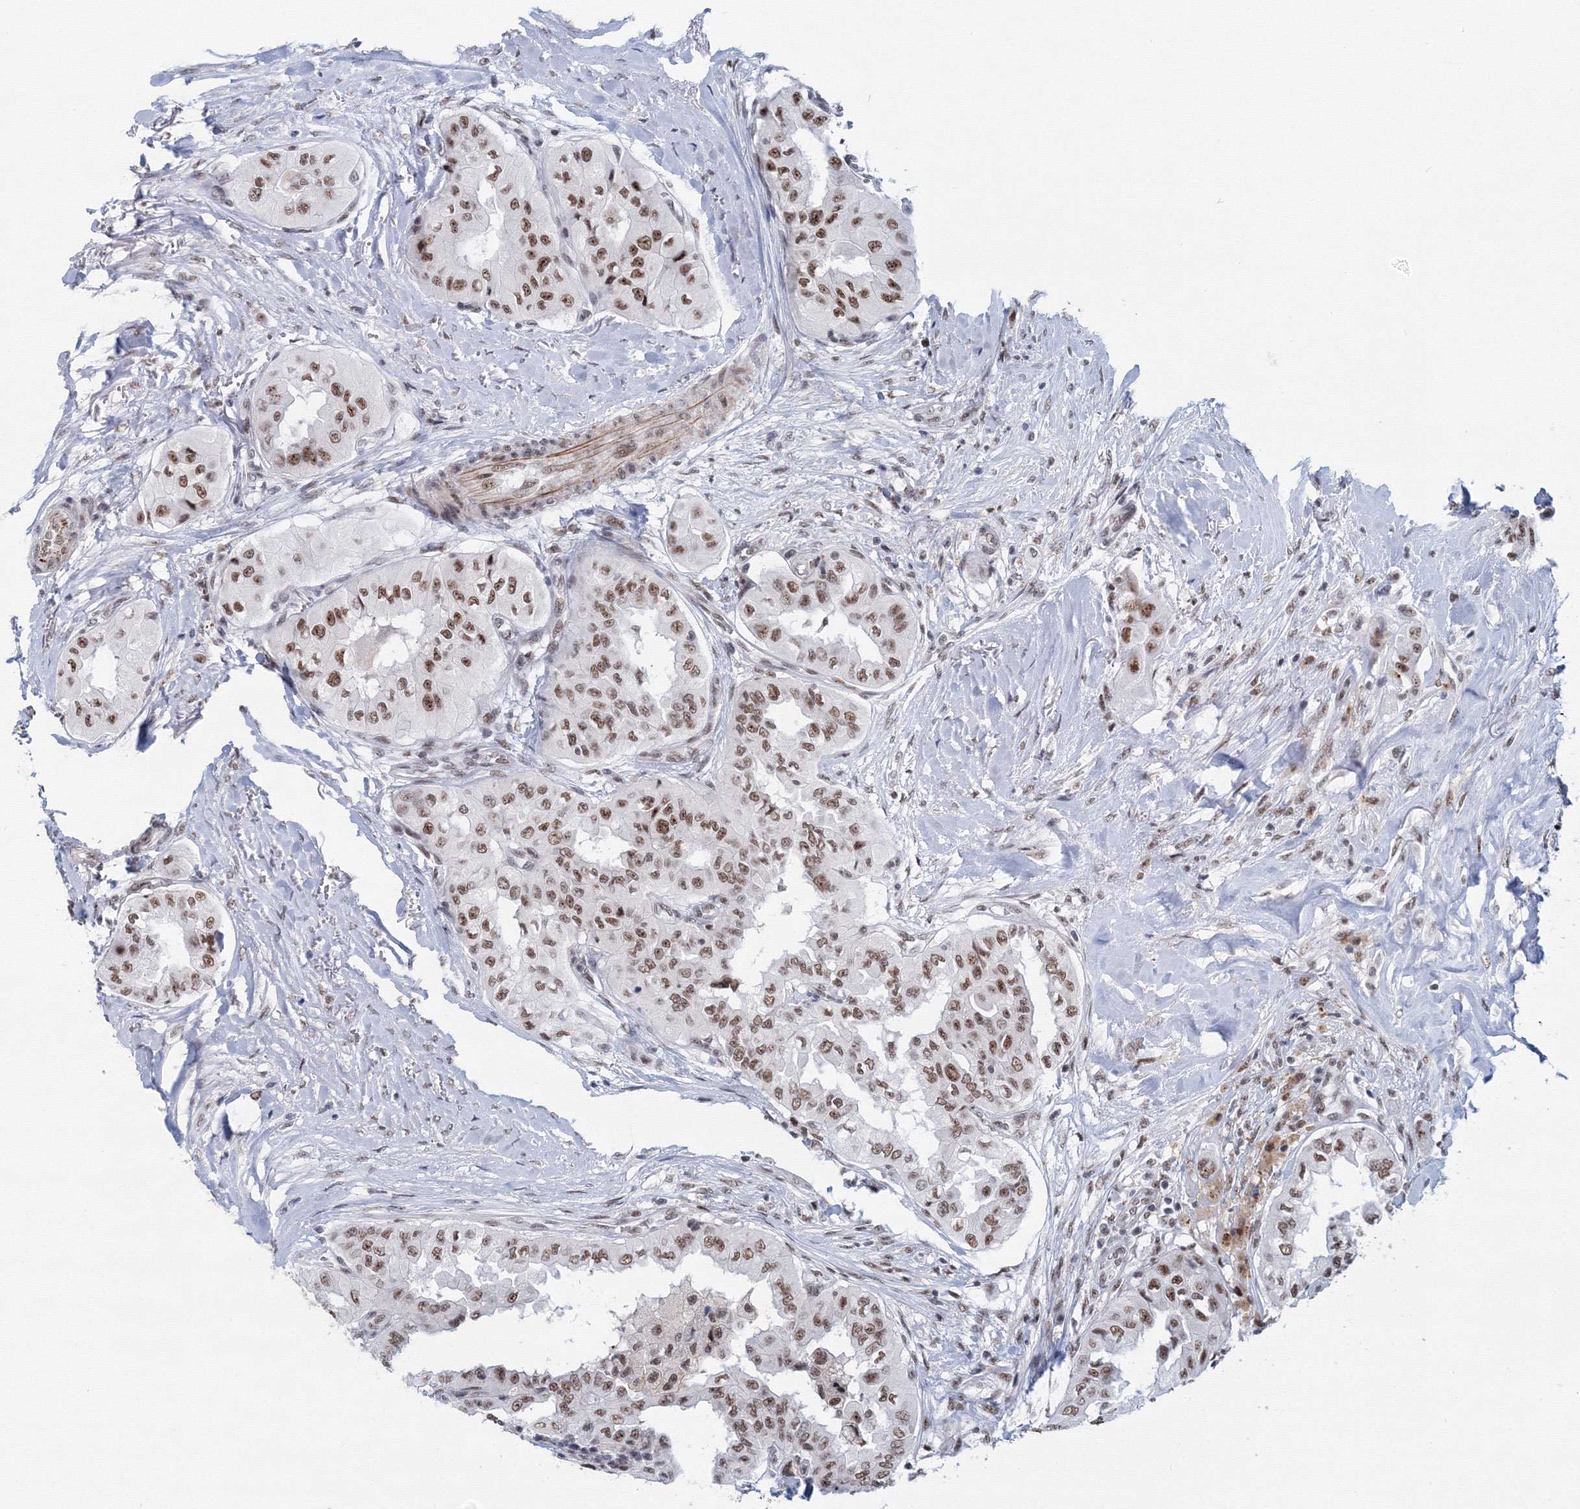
{"staining": {"intensity": "moderate", "quantity": ">75%", "location": "nuclear"}, "tissue": "thyroid cancer", "cell_type": "Tumor cells", "image_type": "cancer", "snomed": [{"axis": "morphology", "description": "Papillary adenocarcinoma, NOS"}, {"axis": "topography", "description": "Thyroid gland"}], "caption": "This histopathology image reveals immunohistochemistry (IHC) staining of thyroid cancer, with medium moderate nuclear staining in about >75% of tumor cells.", "gene": "SF3B6", "patient": {"sex": "female", "age": 59}}